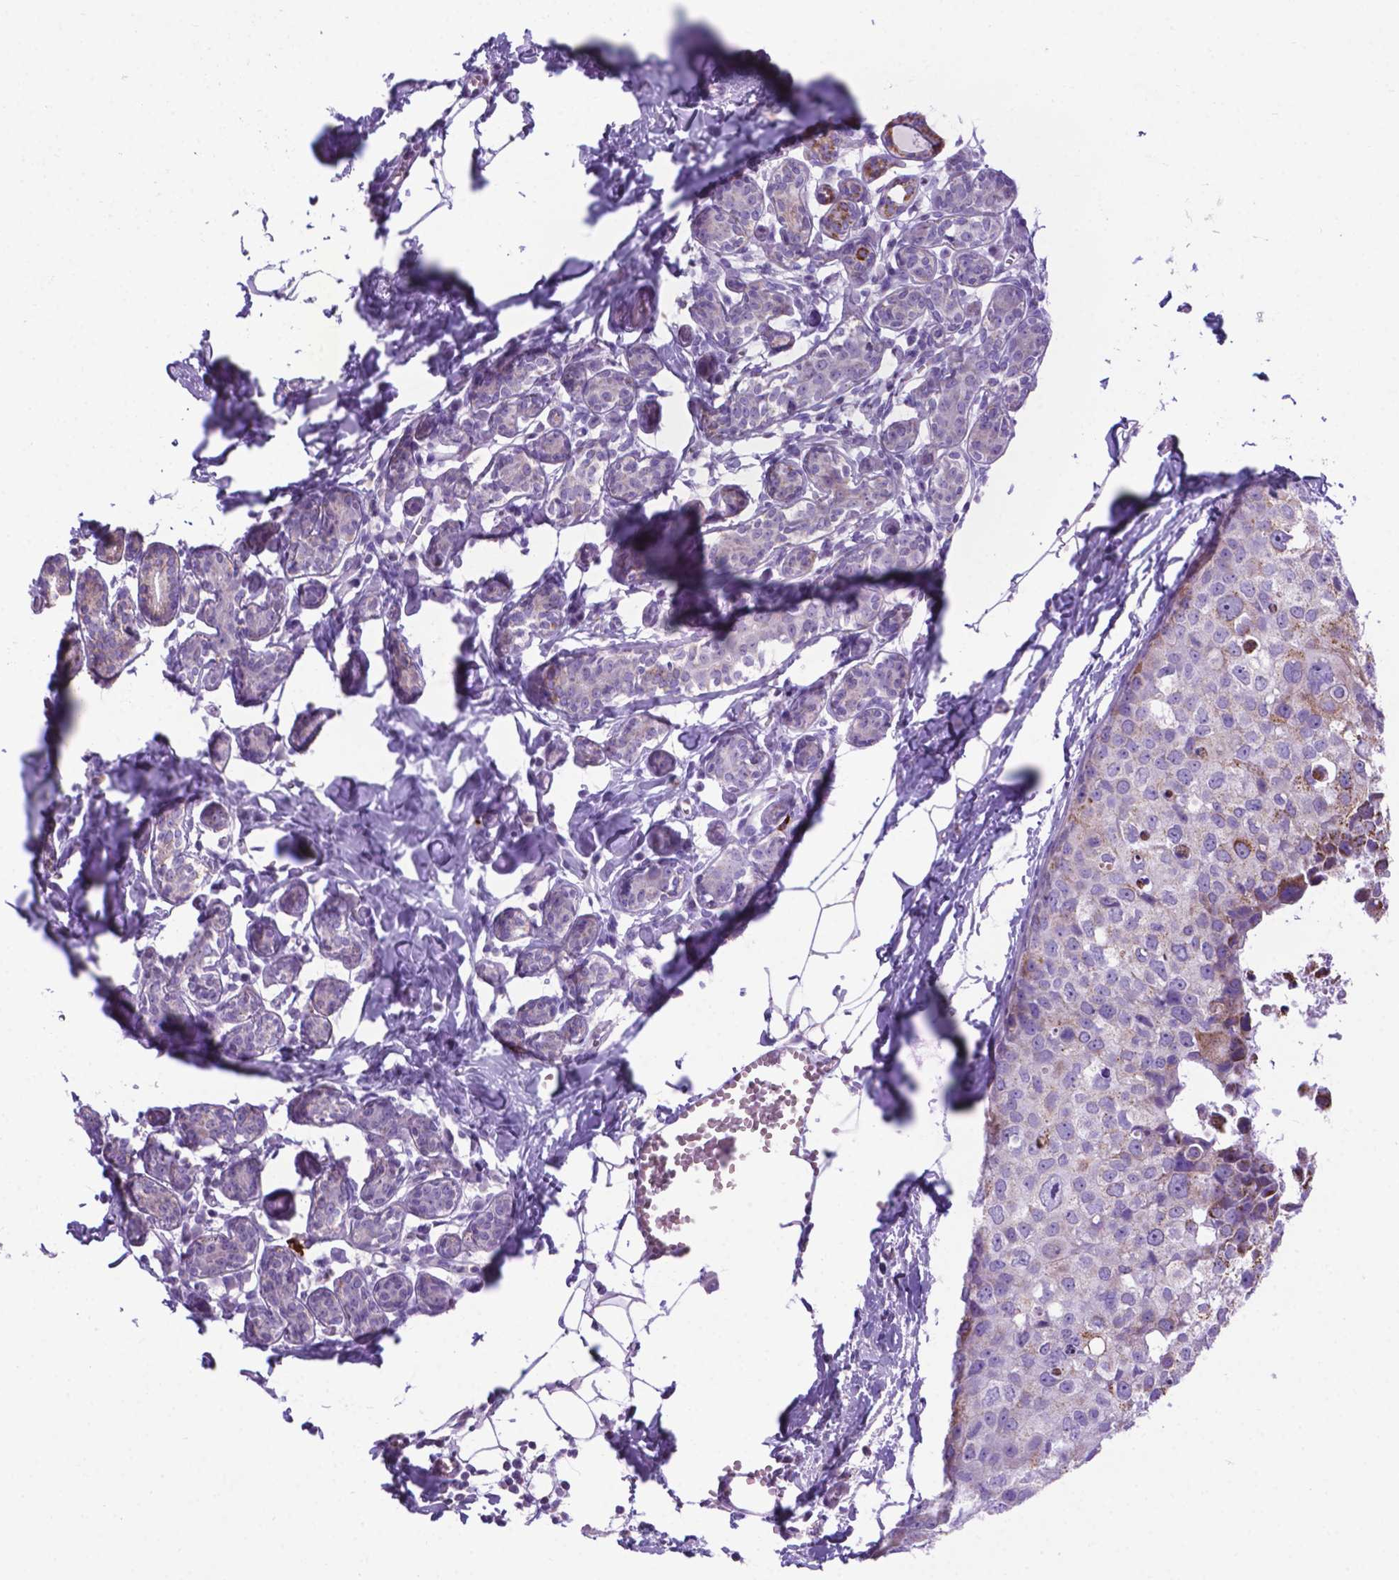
{"staining": {"intensity": "weak", "quantity": "<25%", "location": "cytoplasmic/membranous"}, "tissue": "breast cancer", "cell_type": "Tumor cells", "image_type": "cancer", "snomed": [{"axis": "morphology", "description": "Duct carcinoma"}, {"axis": "topography", "description": "Breast"}], "caption": "Immunohistochemical staining of human breast cancer reveals no significant staining in tumor cells. Brightfield microscopy of immunohistochemistry (IHC) stained with DAB (3,3'-diaminobenzidine) (brown) and hematoxylin (blue), captured at high magnification.", "gene": "POU3F3", "patient": {"sex": "female", "age": 38}}